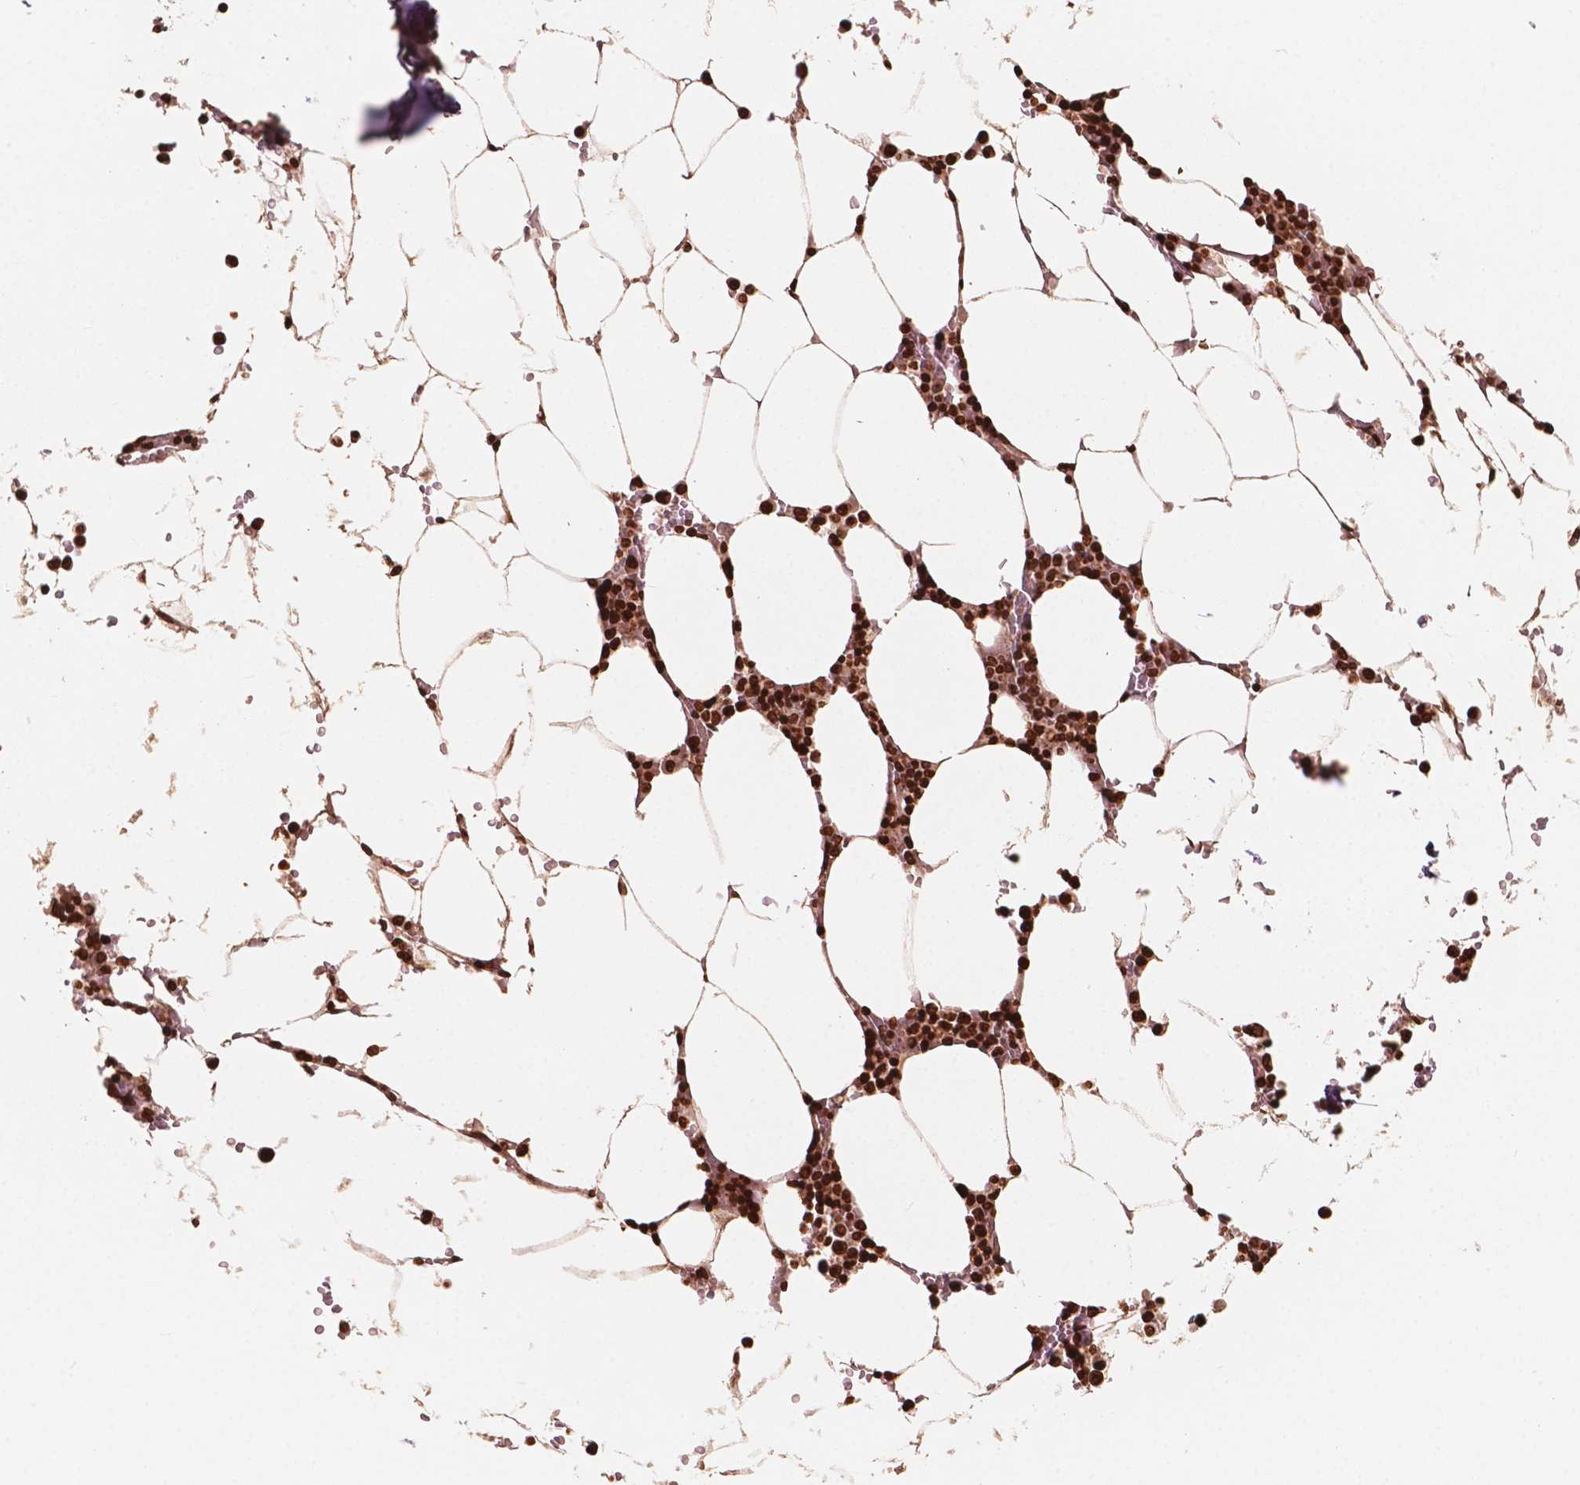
{"staining": {"intensity": "strong", "quantity": ">75%", "location": "nuclear"}, "tissue": "bone marrow", "cell_type": "Hematopoietic cells", "image_type": "normal", "snomed": [{"axis": "morphology", "description": "Normal tissue, NOS"}, {"axis": "topography", "description": "Bone marrow"}], "caption": "Bone marrow stained with a brown dye demonstrates strong nuclear positive expression in about >75% of hematopoietic cells.", "gene": "H3C7", "patient": {"sex": "female", "age": 52}}